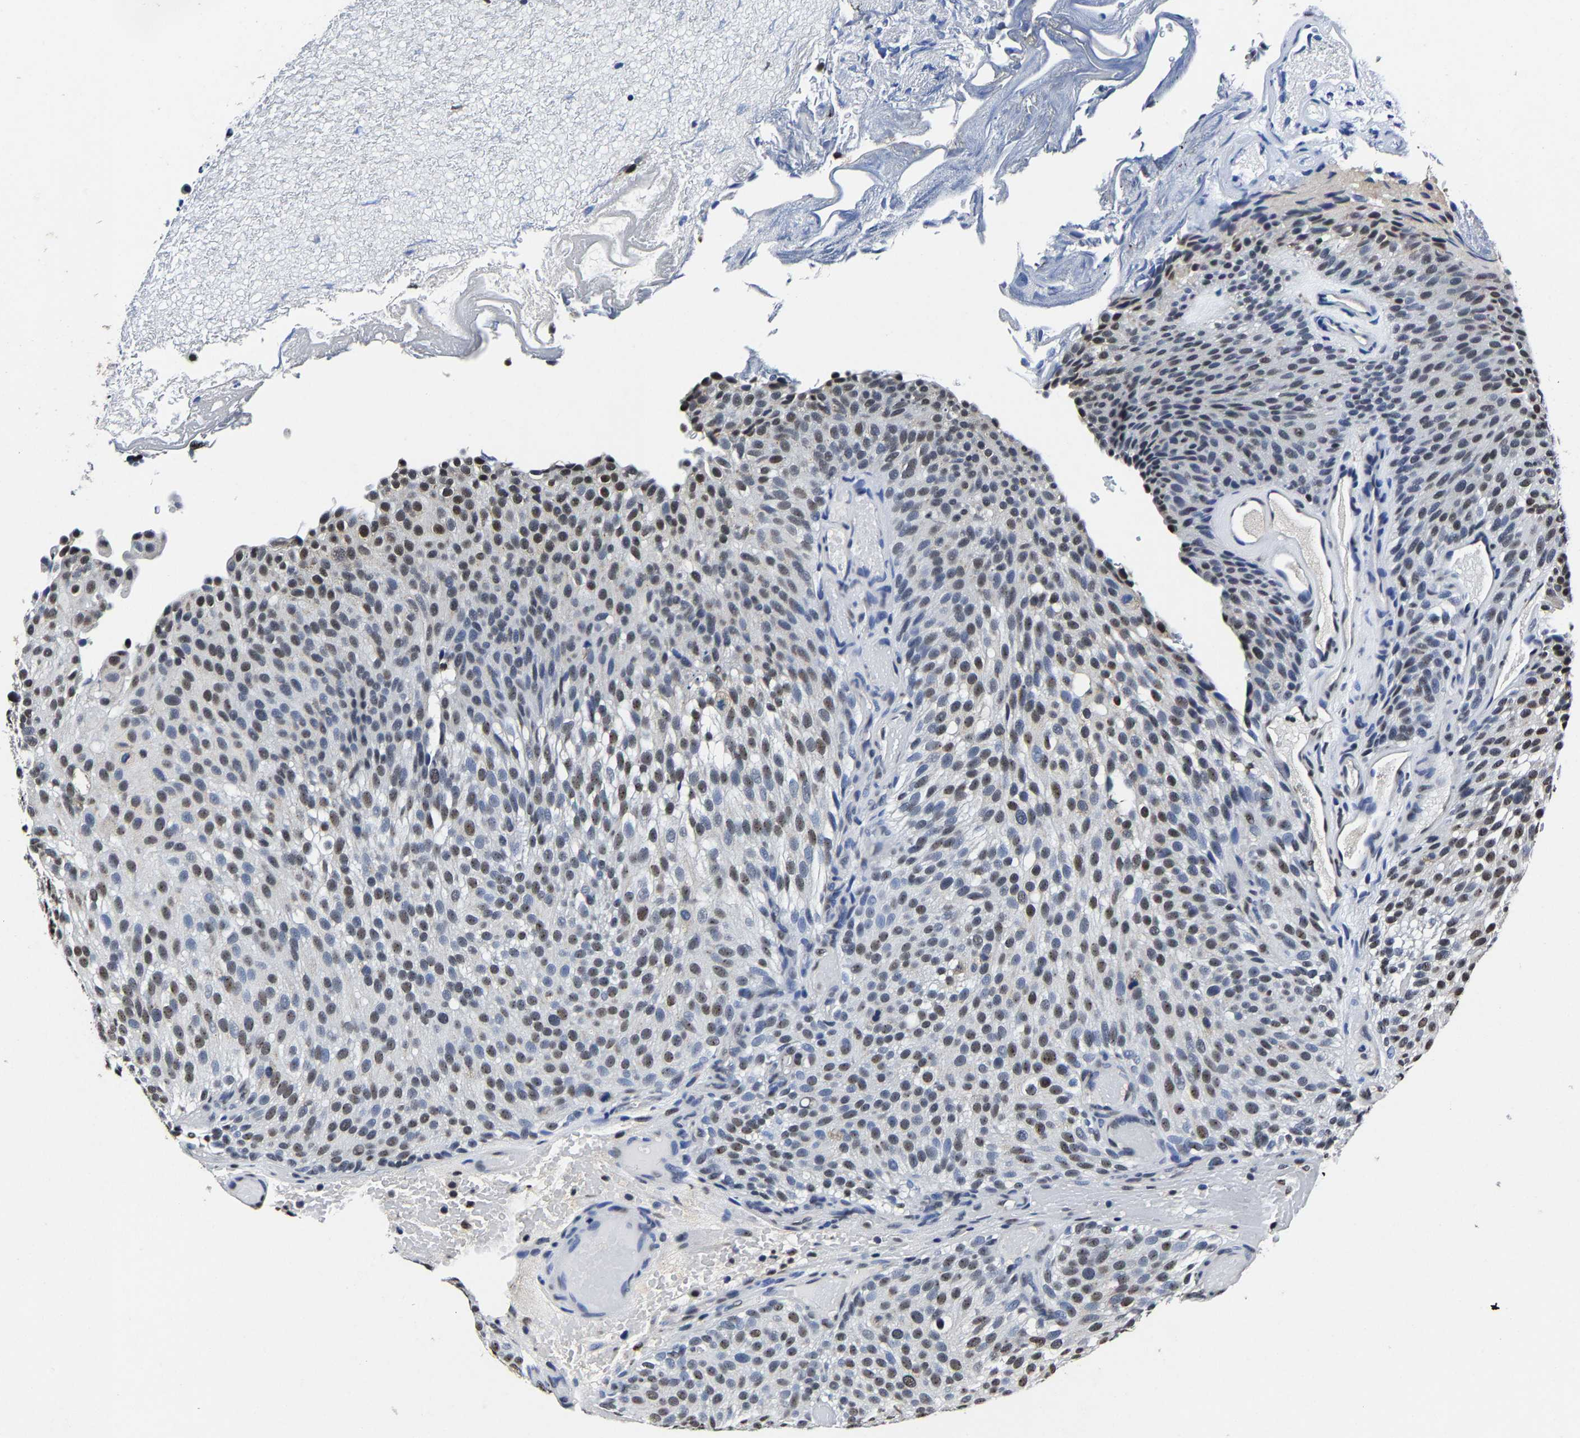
{"staining": {"intensity": "moderate", "quantity": "25%-75%", "location": "nuclear"}, "tissue": "urothelial cancer", "cell_type": "Tumor cells", "image_type": "cancer", "snomed": [{"axis": "morphology", "description": "Urothelial carcinoma, Low grade"}, {"axis": "topography", "description": "Urinary bladder"}], "caption": "This histopathology image demonstrates low-grade urothelial carcinoma stained with immunohistochemistry (IHC) to label a protein in brown. The nuclear of tumor cells show moderate positivity for the protein. Nuclei are counter-stained blue.", "gene": "RBM45", "patient": {"sex": "male", "age": 78}}